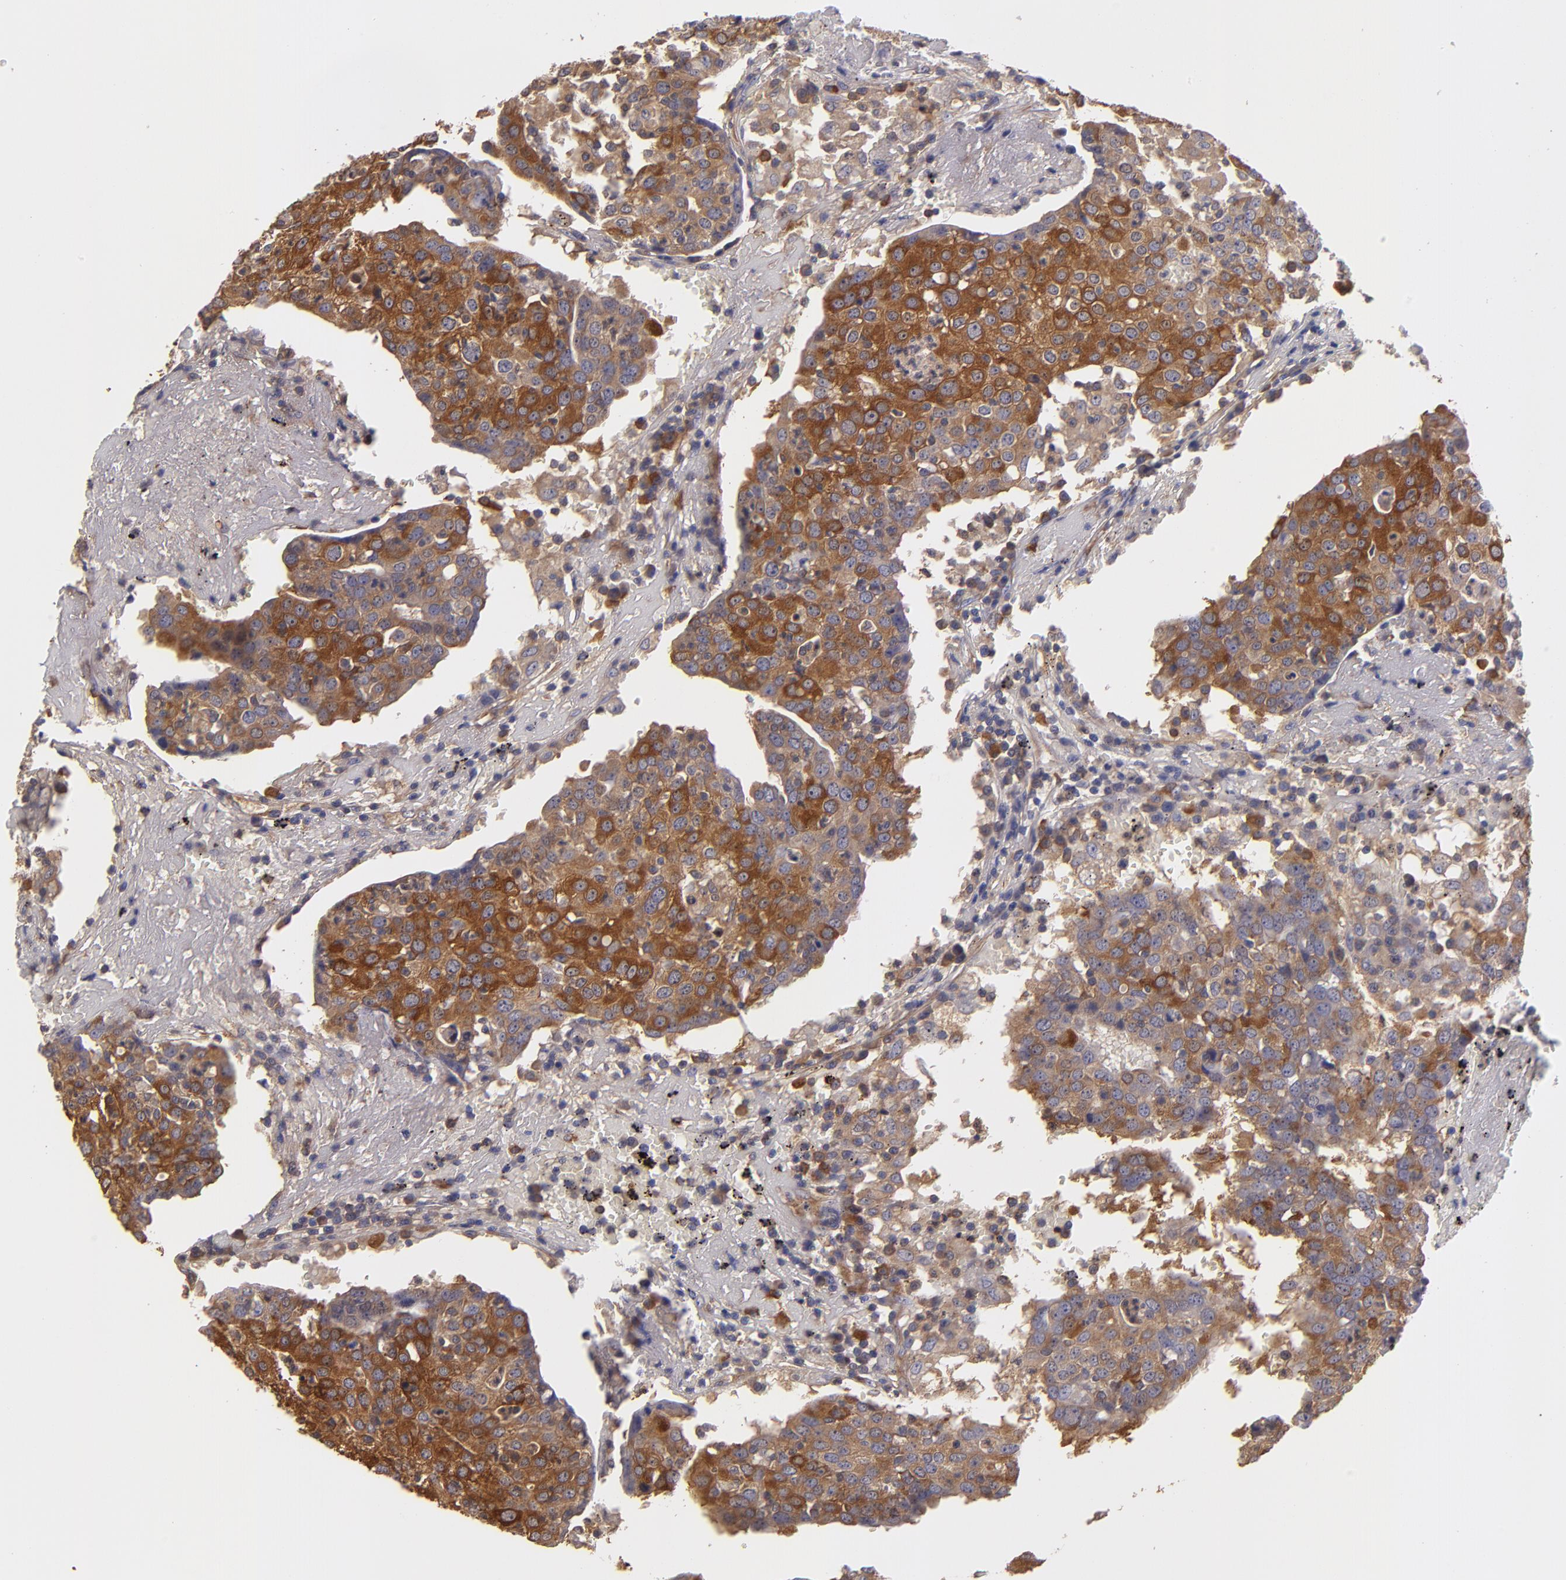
{"staining": {"intensity": "moderate", "quantity": "25%-75%", "location": "cytoplasmic/membranous"}, "tissue": "head and neck cancer", "cell_type": "Tumor cells", "image_type": "cancer", "snomed": [{"axis": "morphology", "description": "Adenocarcinoma, NOS"}, {"axis": "topography", "description": "Salivary gland"}, {"axis": "topography", "description": "Head-Neck"}], "caption": "Immunohistochemical staining of human head and neck cancer displays medium levels of moderate cytoplasmic/membranous positivity in about 25%-75% of tumor cells.", "gene": "CARS1", "patient": {"sex": "female", "age": 65}}